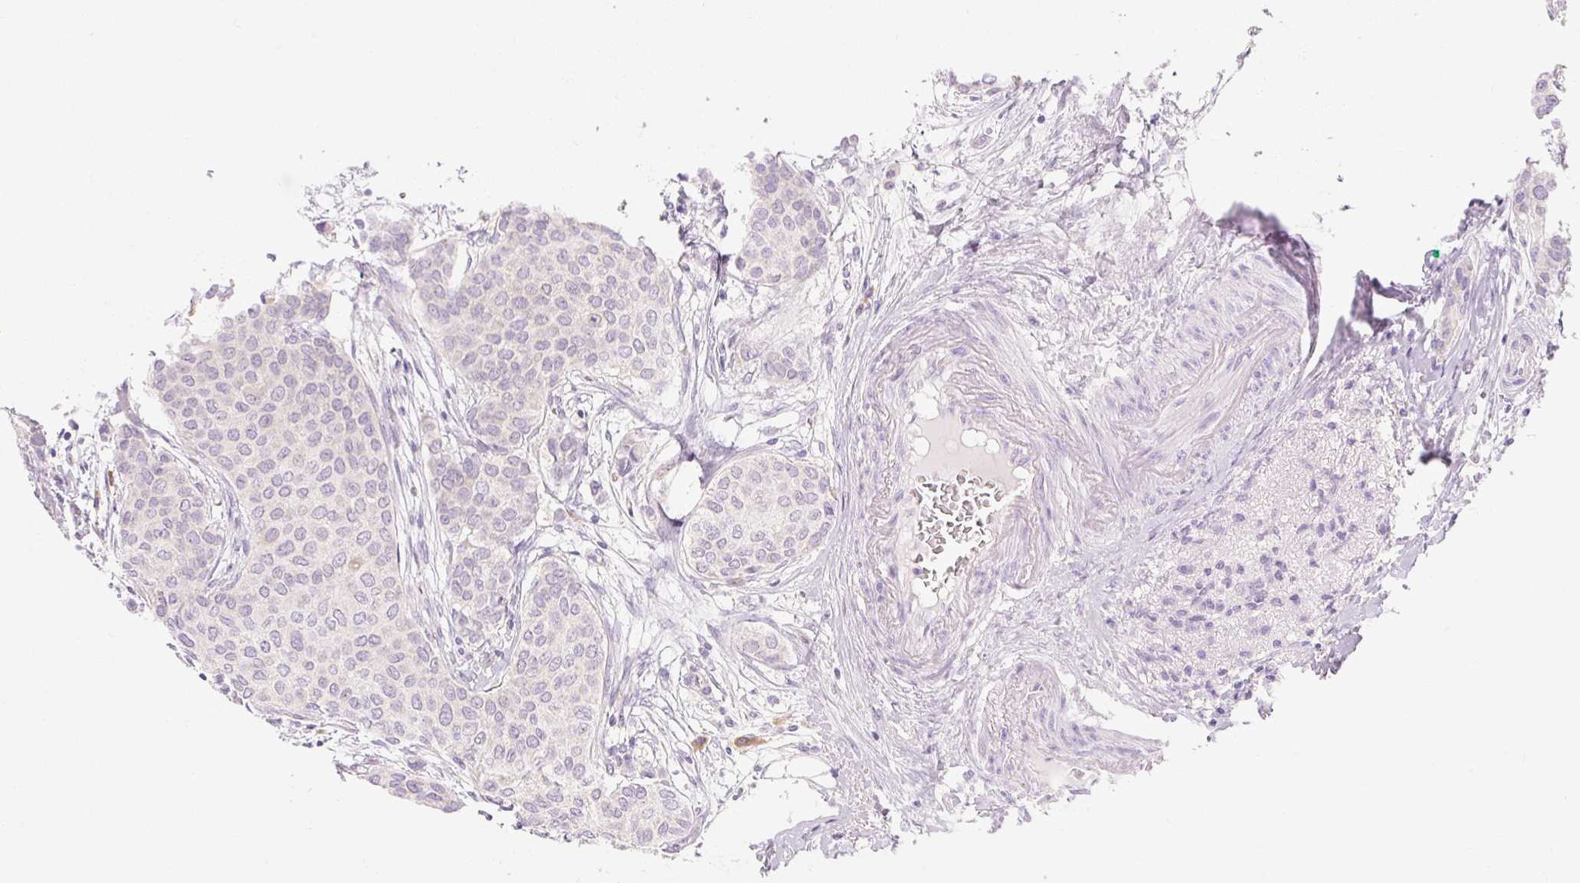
{"staining": {"intensity": "negative", "quantity": "none", "location": "none"}, "tissue": "breast cancer", "cell_type": "Tumor cells", "image_type": "cancer", "snomed": [{"axis": "morphology", "description": "Duct carcinoma"}, {"axis": "topography", "description": "Breast"}], "caption": "The IHC photomicrograph has no significant positivity in tumor cells of breast cancer tissue.", "gene": "MYO1D", "patient": {"sex": "female", "age": 47}}